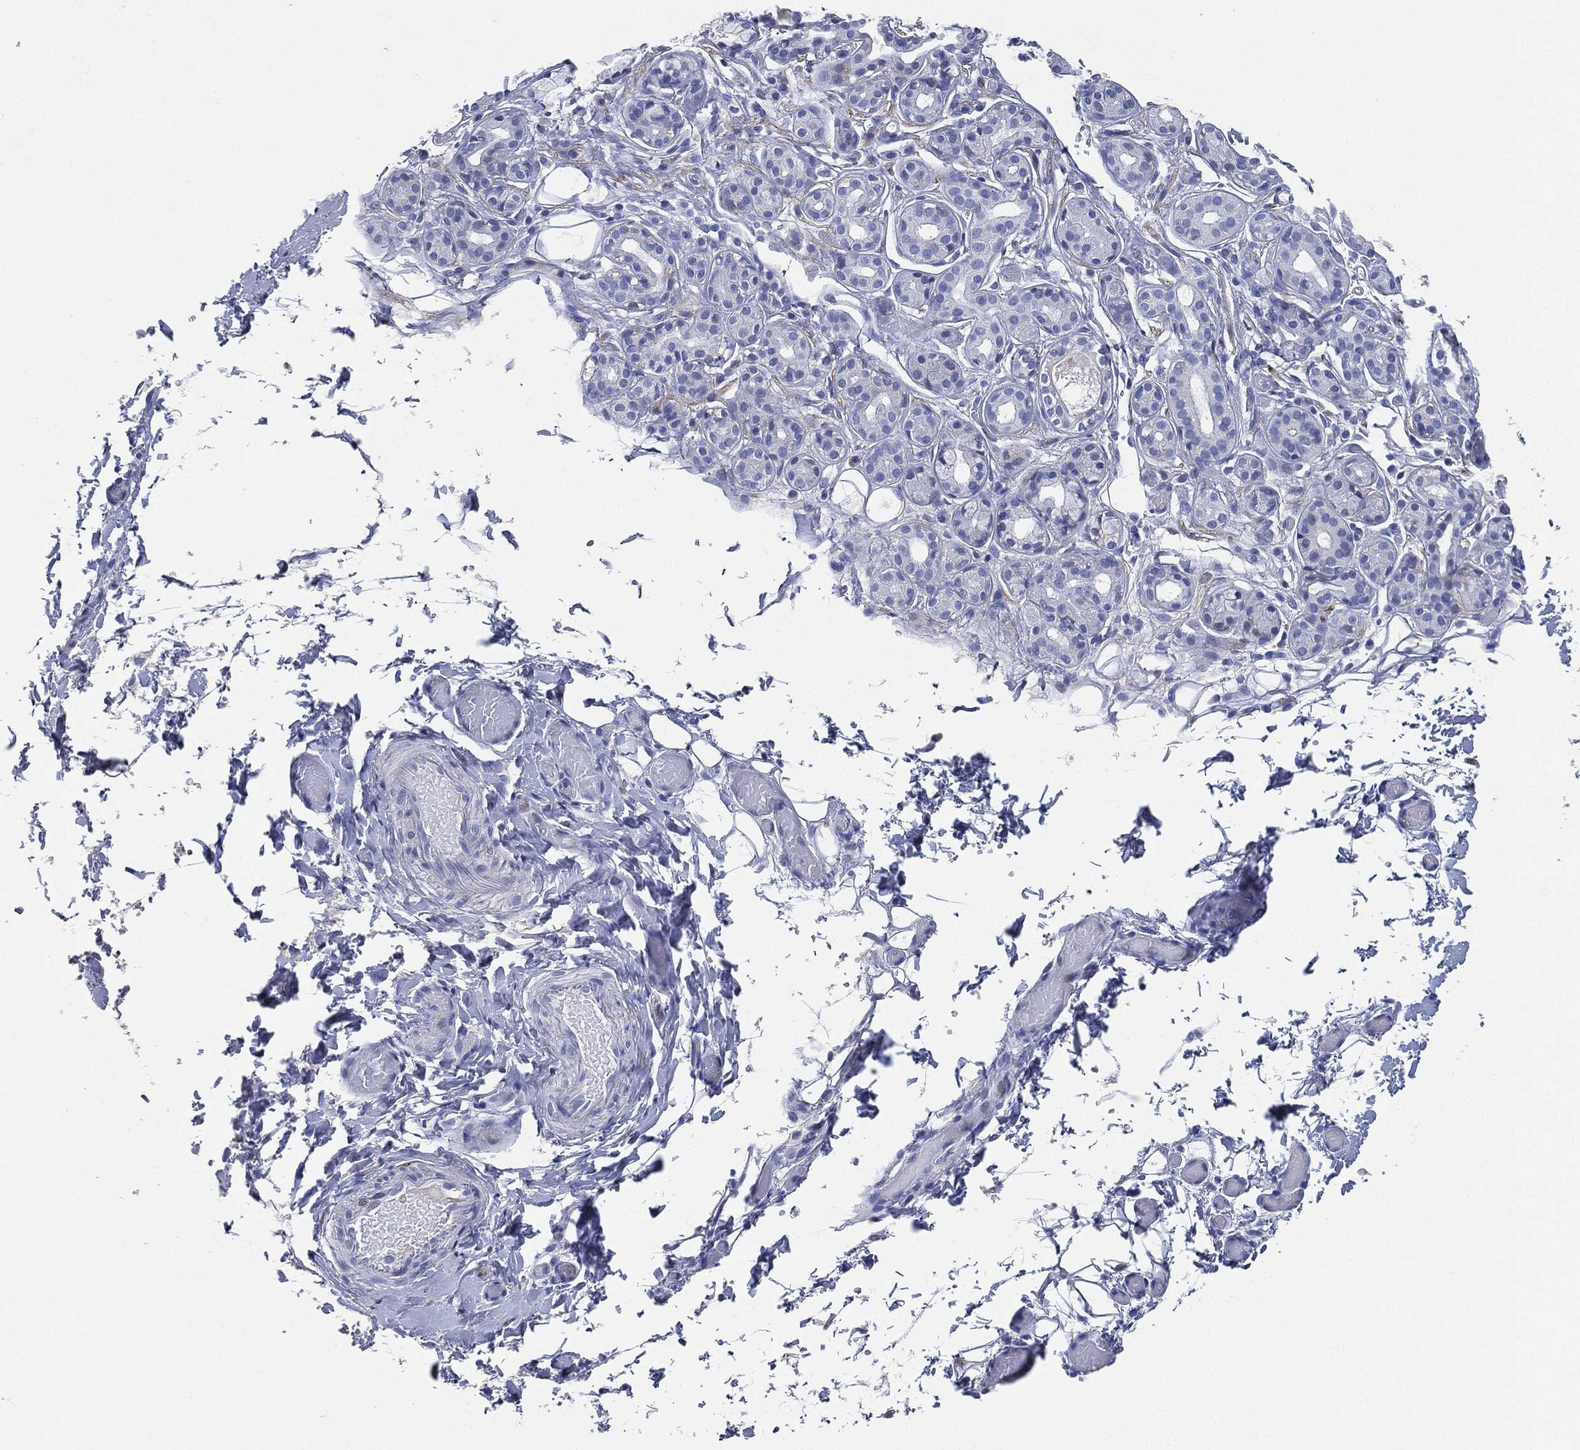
{"staining": {"intensity": "negative", "quantity": "none", "location": "none"}, "tissue": "salivary gland", "cell_type": "Glandular cells", "image_type": "normal", "snomed": [{"axis": "morphology", "description": "Normal tissue, NOS"}, {"axis": "topography", "description": "Salivary gland"}, {"axis": "topography", "description": "Peripheral nerve tissue"}], "caption": "High power microscopy image of an immunohistochemistry photomicrograph of normal salivary gland, revealing no significant staining in glandular cells. Nuclei are stained in blue.", "gene": "NTRK1", "patient": {"sex": "male", "age": 71}}